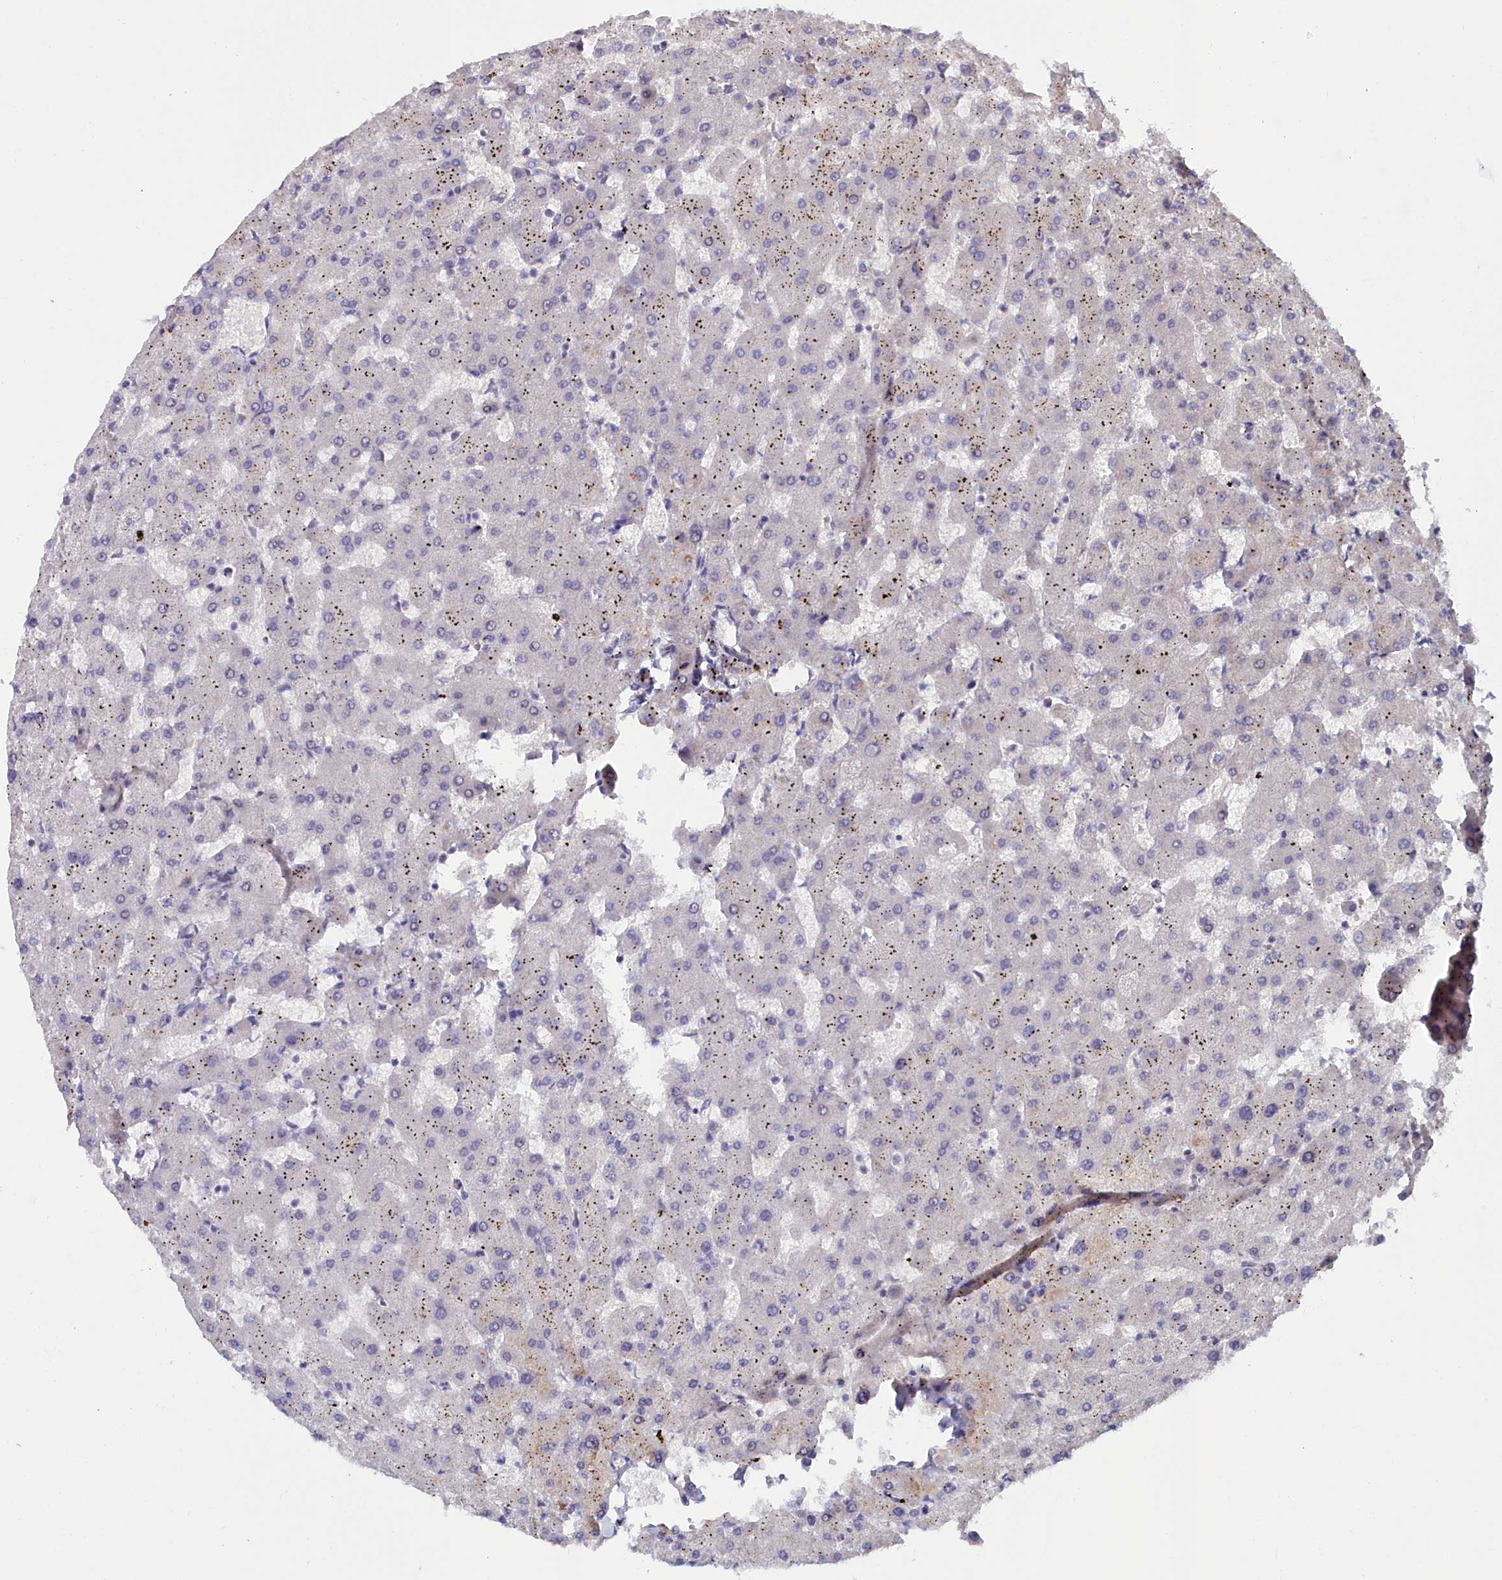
{"staining": {"intensity": "weak", "quantity": "25%-75%", "location": "cytoplasmic/membranous"}, "tissue": "liver", "cell_type": "Cholangiocytes", "image_type": "normal", "snomed": [{"axis": "morphology", "description": "Normal tissue, NOS"}, {"axis": "topography", "description": "Liver"}], "caption": "A brown stain shows weak cytoplasmic/membranous positivity of a protein in cholangiocytes of benign liver. (DAB (3,3'-diaminobenzidine) IHC with brightfield microscopy, high magnification).", "gene": "KCTD18", "patient": {"sex": "female", "age": 63}}